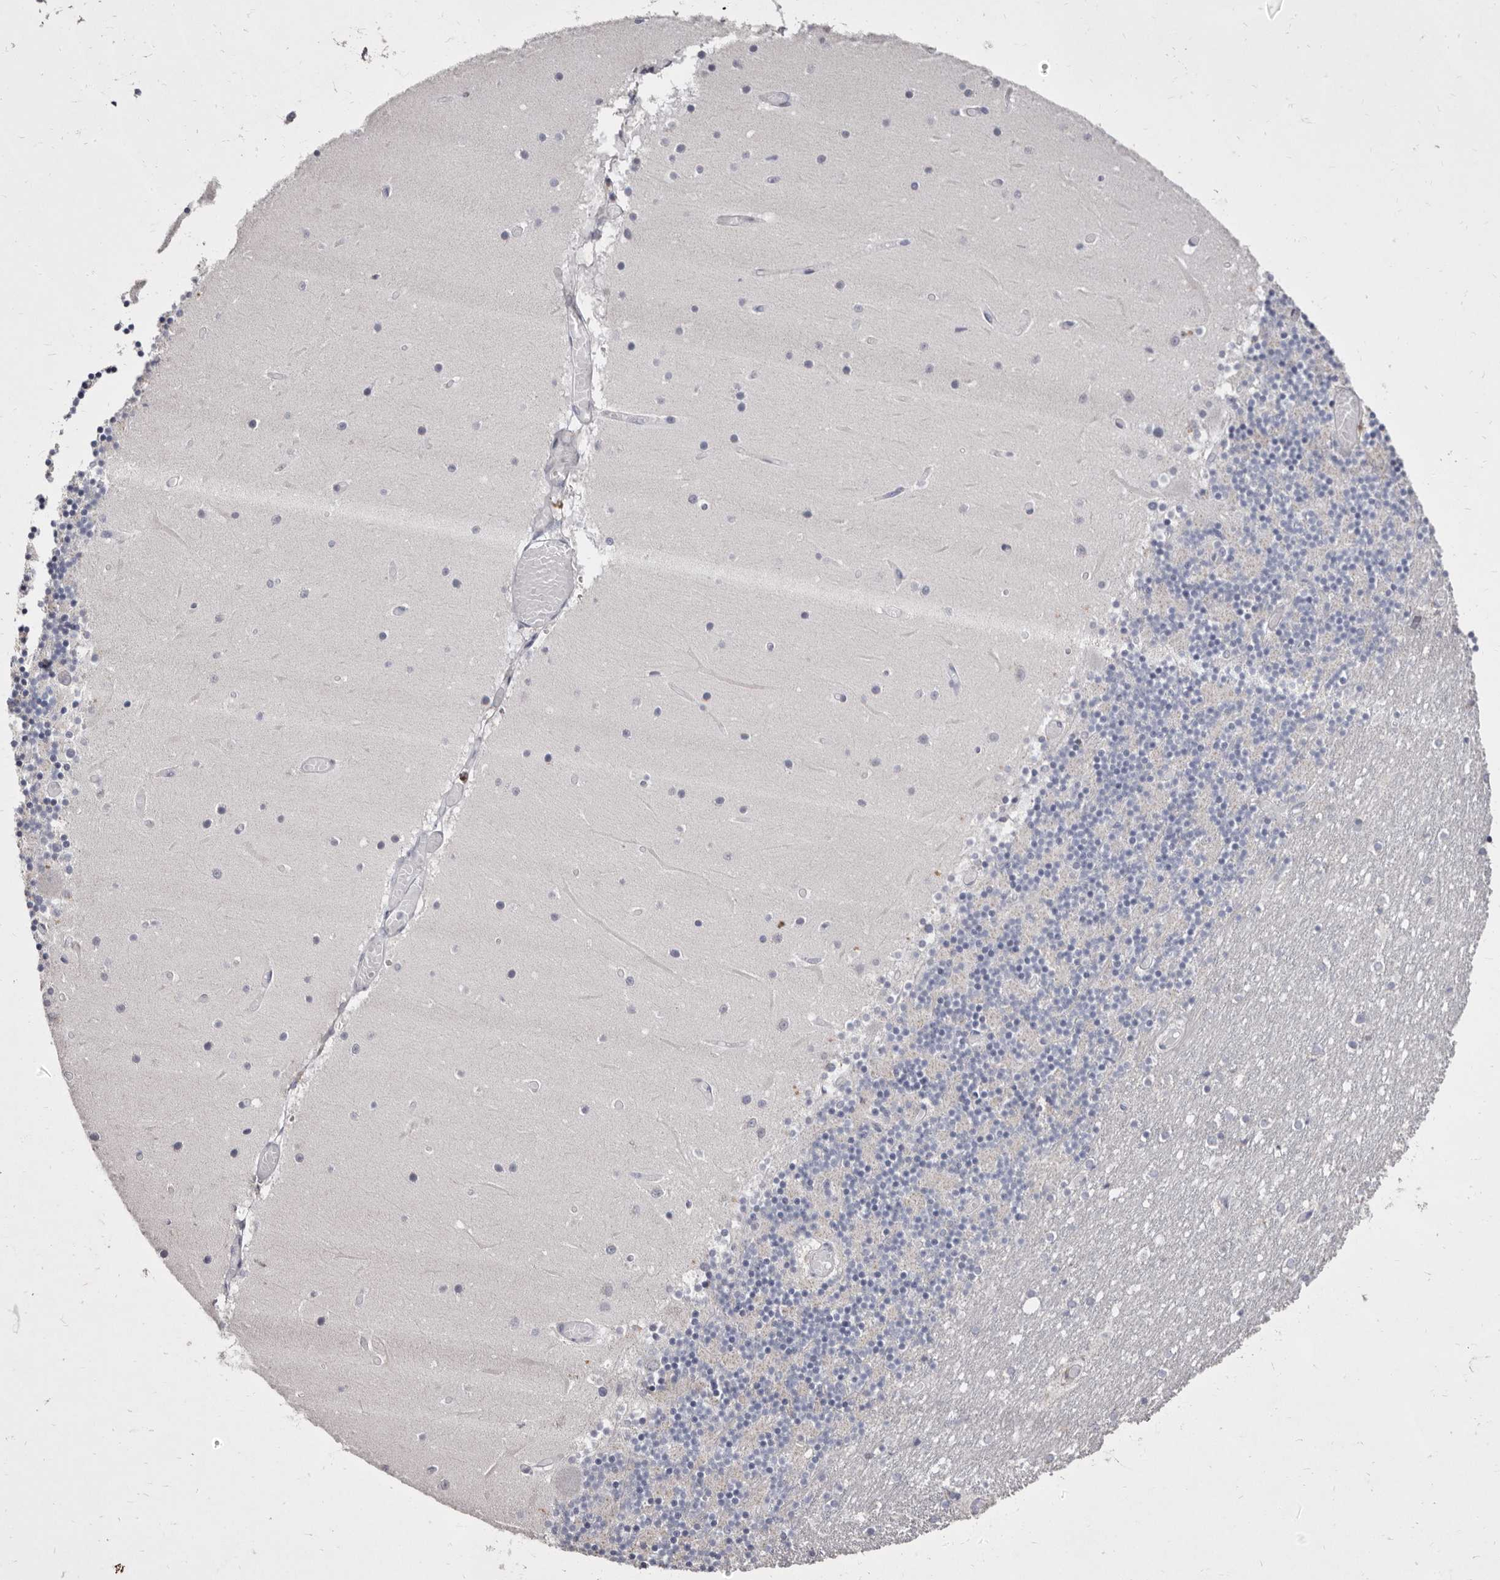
{"staining": {"intensity": "negative", "quantity": "none", "location": "none"}, "tissue": "cerebellum", "cell_type": "Cells in granular layer", "image_type": "normal", "snomed": [{"axis": "morphology", "description": "Normal tissue, NOS"}, {"axis": "topography", "description": "Cerebellum"}], "caption": "Image shows no protein staining in cells in granular layer of unremarkable cerebellum. (Brightfield microscopy of DAB (3,3'-diaminobenzidine) immunohistochemistry (IHC) at high magnification).", "gene": "CYP2E1", "patient": {"sex": "female", "age": 28}}